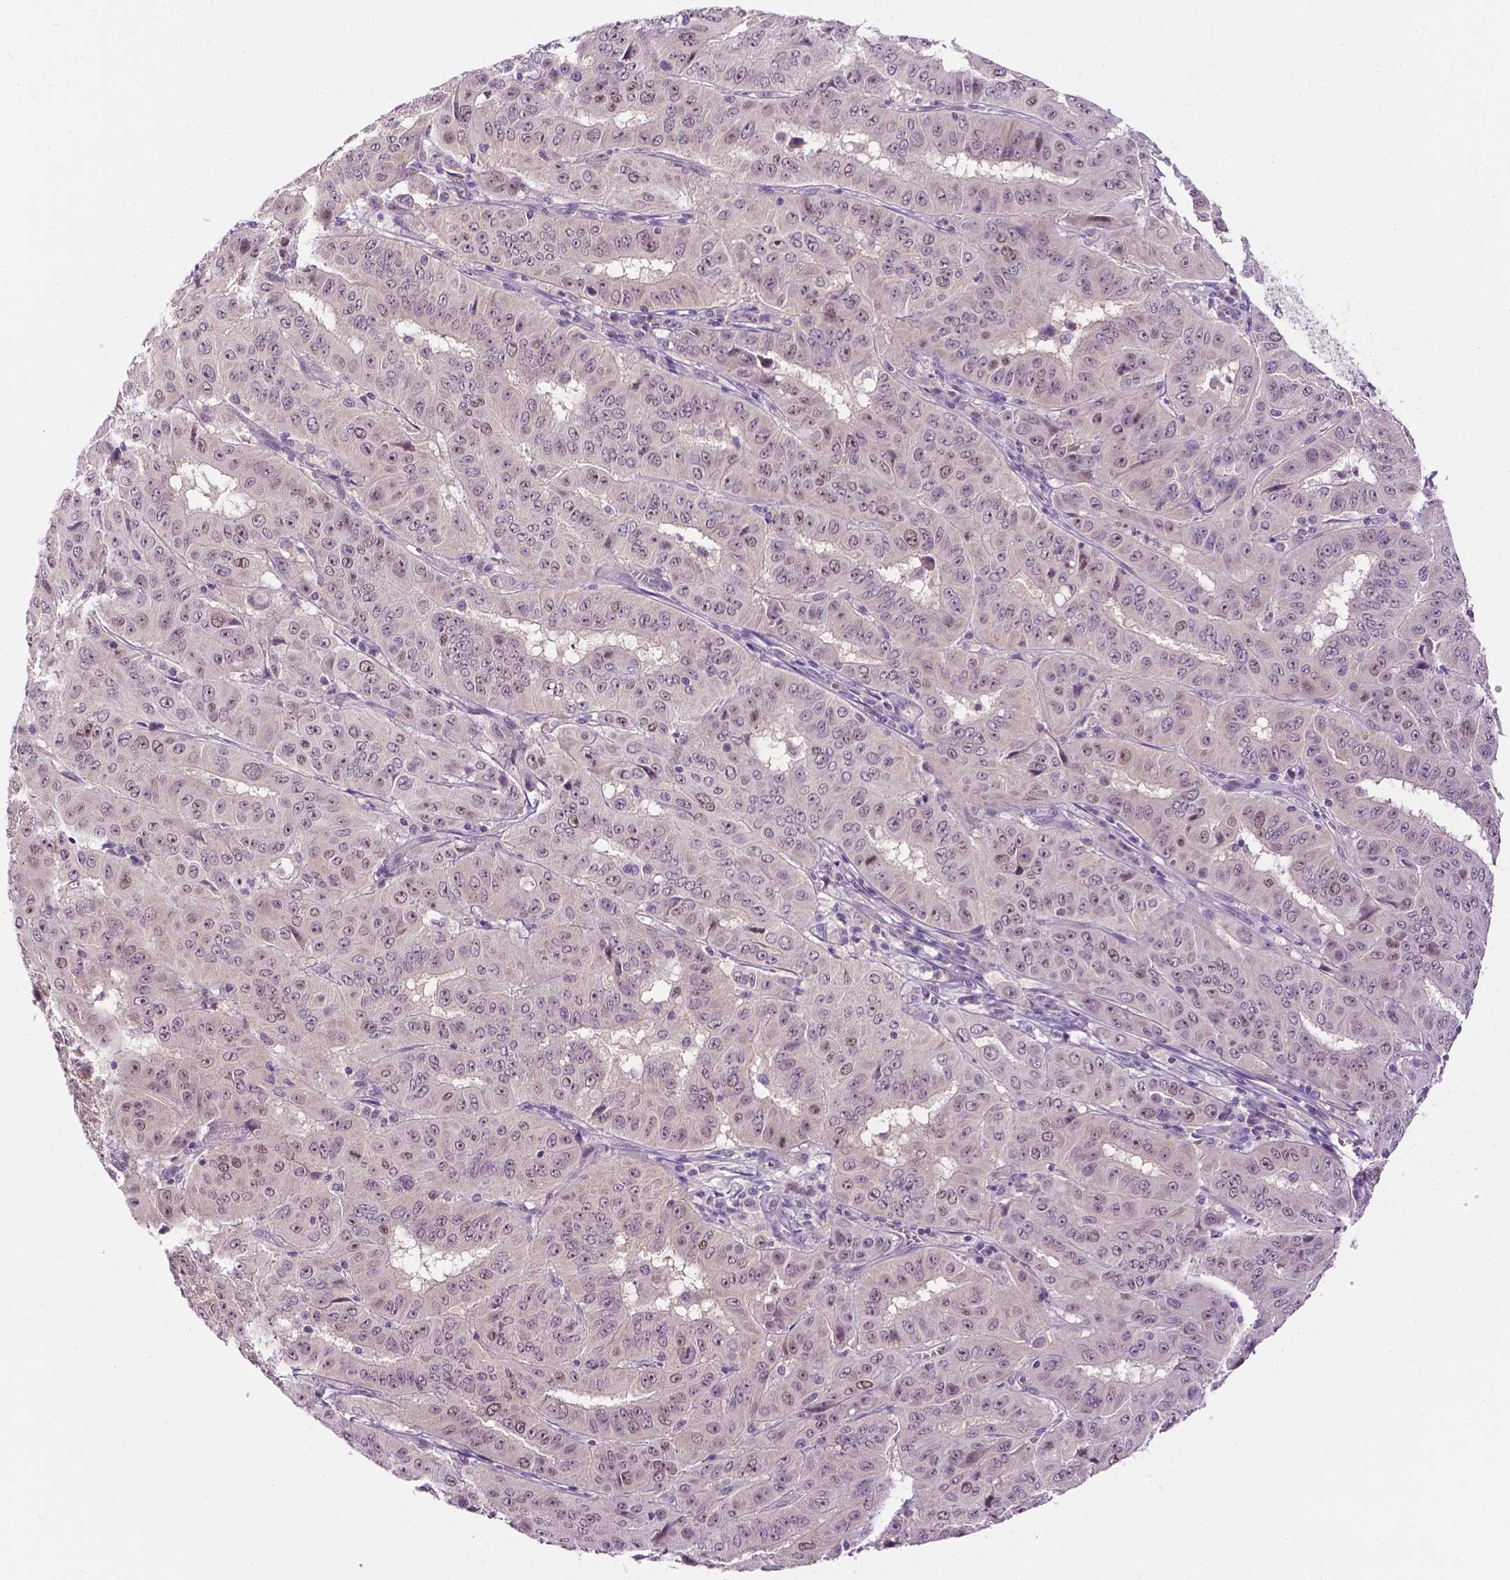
{"staining": {"intensity": "weak", "quantity": "25%-75%", "location": "nuclear"}, "tissue": "pancreatic cancer", "cell_type": "Tumor cells", "image_type": "cancer", "snomed": [{"axis": "morphology", "description": "Adenocarcinoma, NOS"}, {"axis": "topography", "description": "Pancreas"}], "caption": "Protein expression analysis of human pancreatic cancer (adenocarcinoma) reveals weak nuclear positivity in approximately 25%-75% of tumor cells. (DAB (3,3'-diaminobenzidine) IHC with brightfield microscopy, high magnification).", "gene": "DENND4A", "patient": {"sex": "male", "age": 63}}